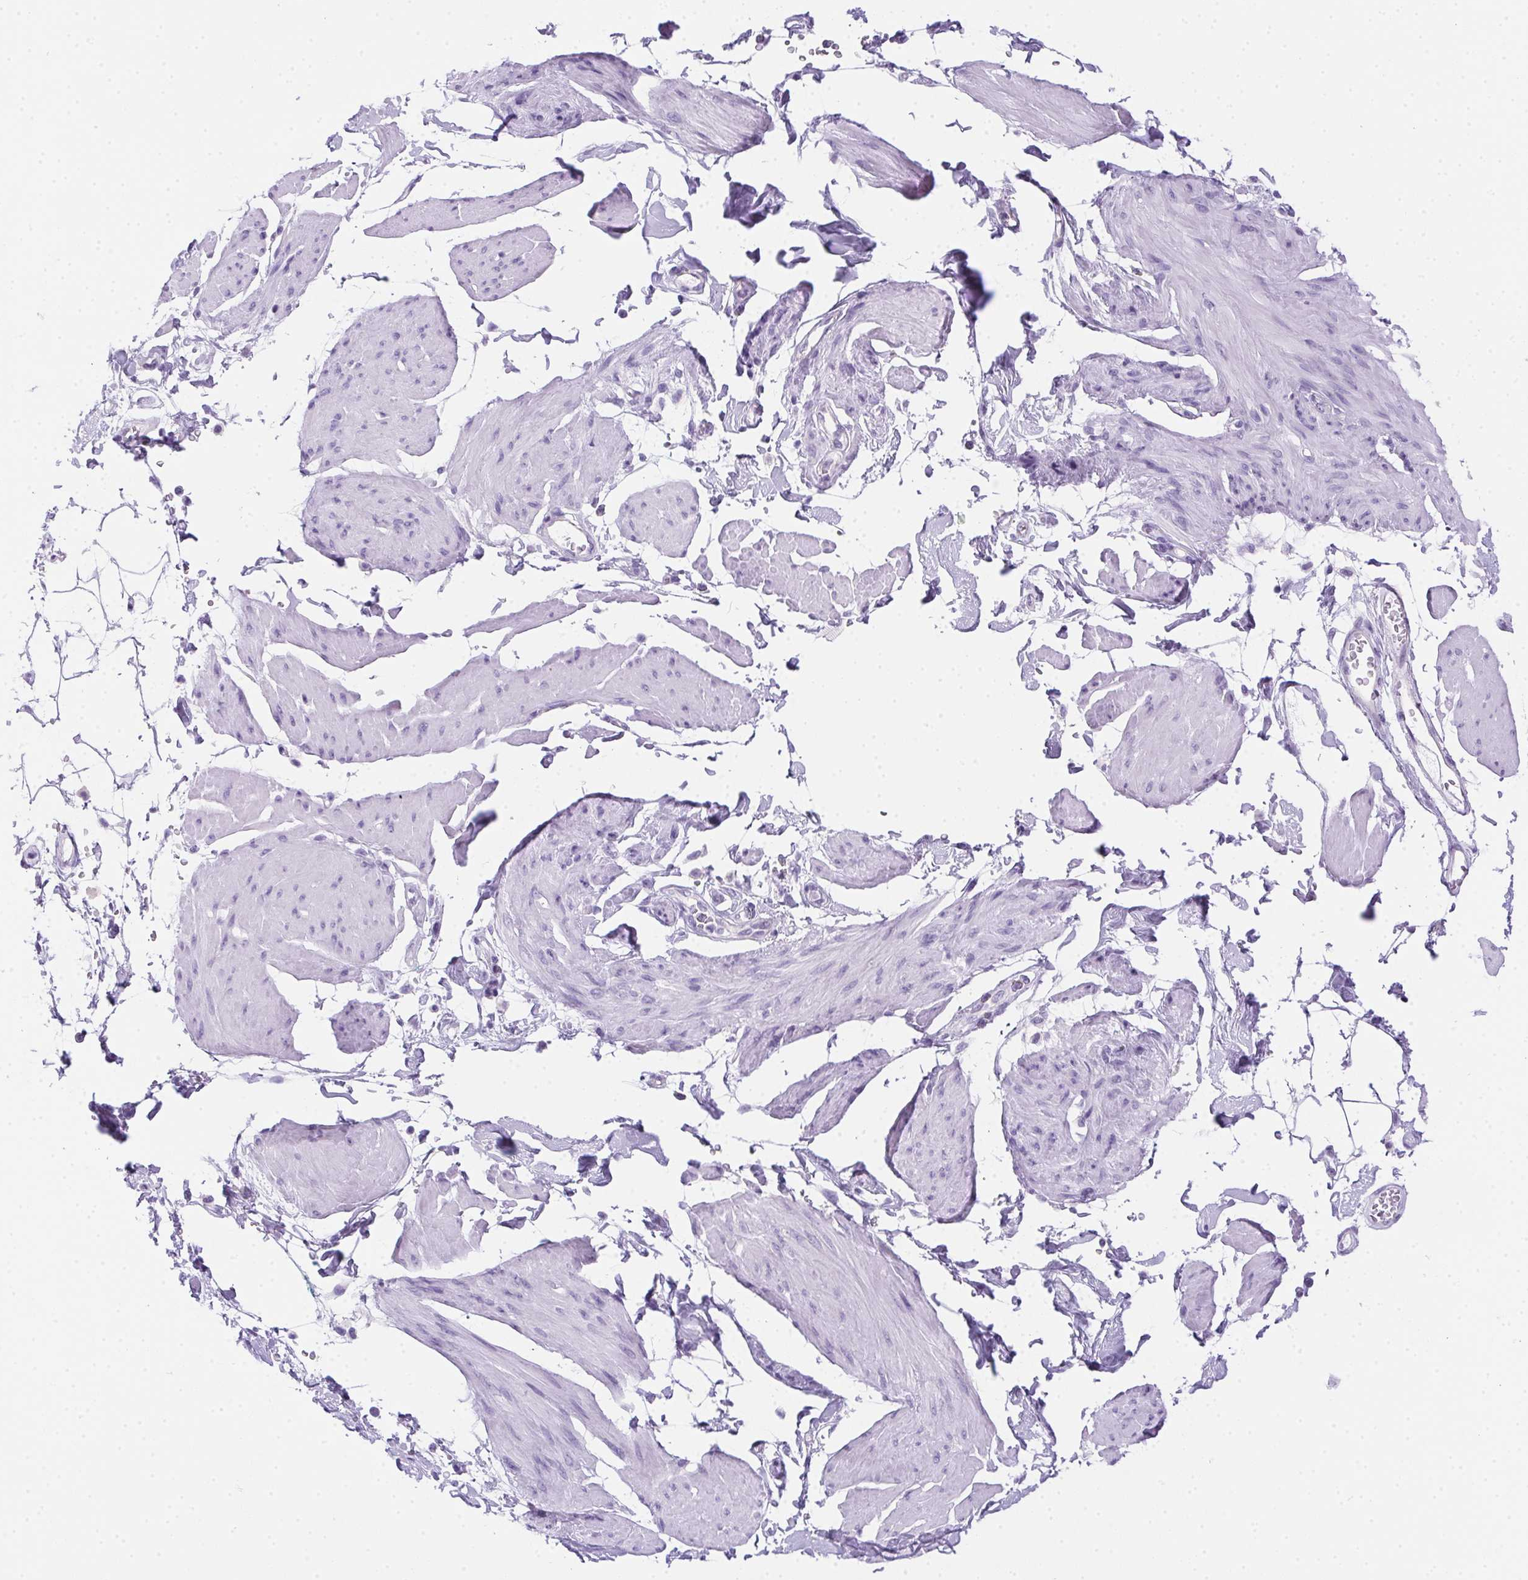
{"staining": {"intensity": "negative", "quantity": "none", "location": "none"}, "tissue": "smooth muscle", "cell_type": "Smooth muscle cells", "image_type": "normal", "snomed": [{"axis": "morphology", "description": "Normal tissue, NOS"}, {"axis": "topography", "description": "Adipose tissue"}, {"axis": "topography", "description": "Smooth muscle"}, {"axis": "topography", "description": "Peripheral nerve tissue"}], "caption": "Immunohistochemical staining of unremarkable smooth muscle exhibits no significant expression in smooth muscle cells.", "gene": "SPACA5B", "patient": {"sex": "male", "age": 83}}